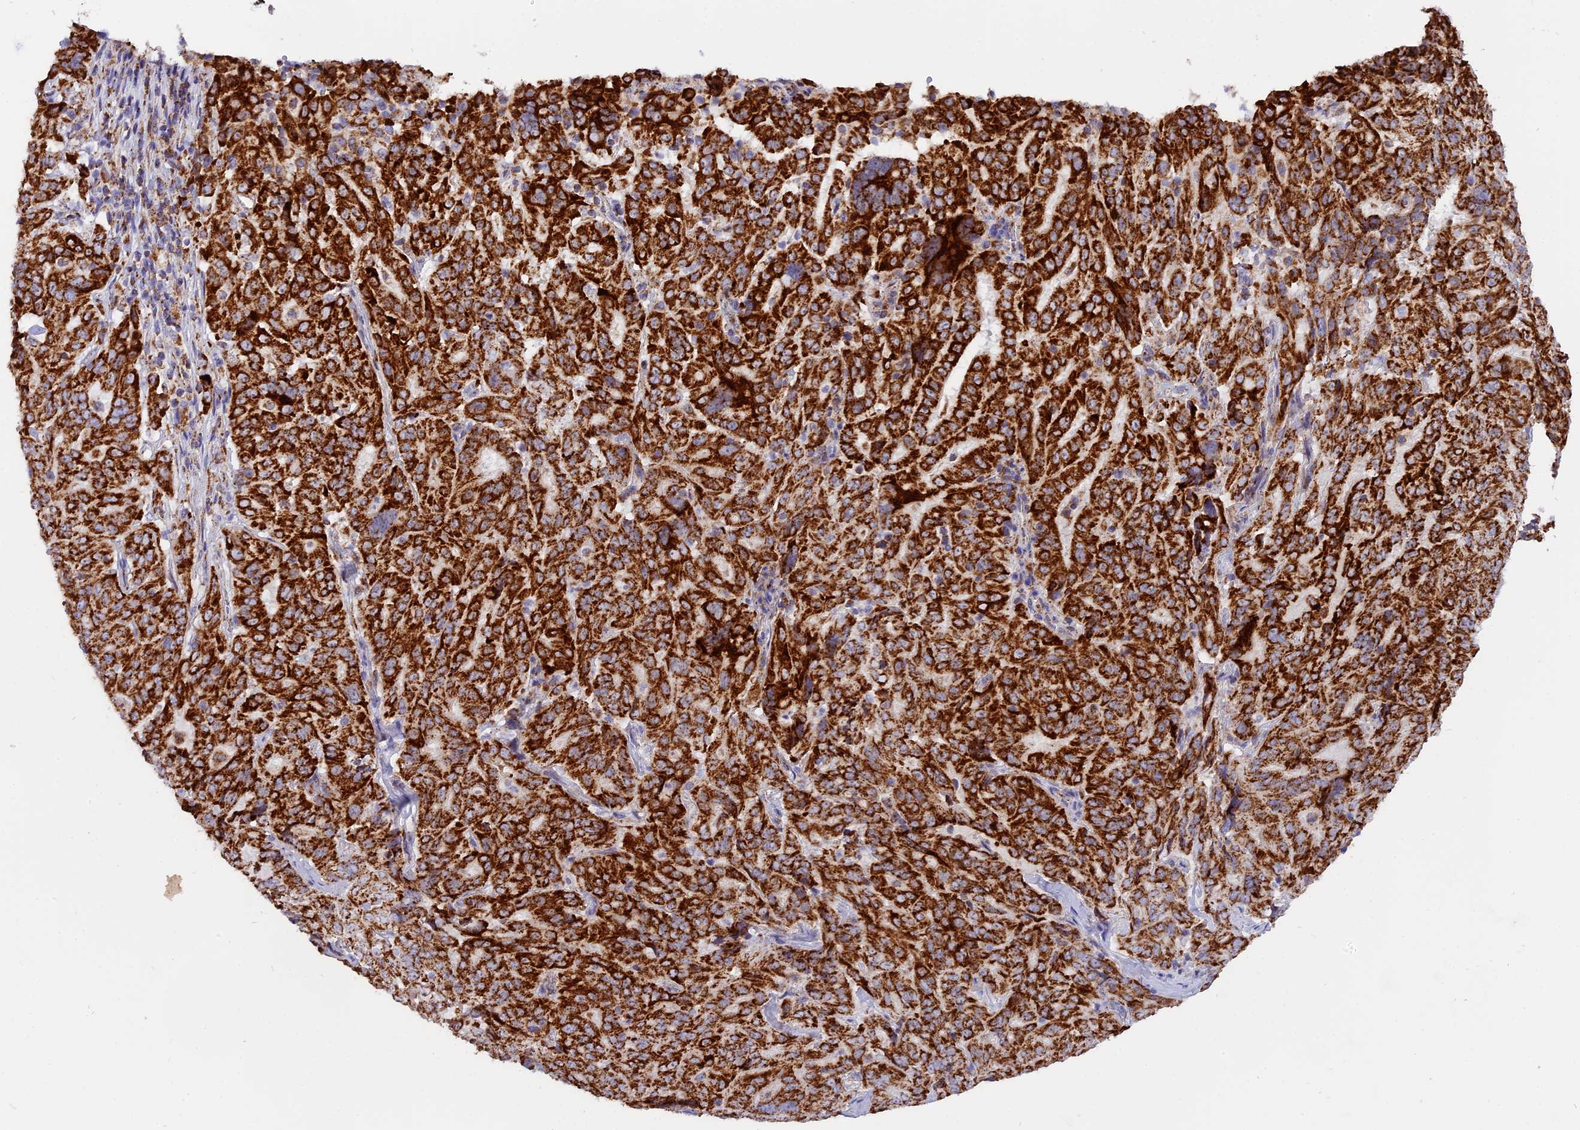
{"staining": {"intensity": "strong", "quantity": ">75%", "location": "cytoplasmic/membranous"}, "tissue": "pancreatic cancer", "cell_type": "Tumor cells", "image_type": "cancer", "snomed": [{"axis": "morphology", "description": "Adenocarcinoma, NOS"}, {"axis": "topography", "description": "Pancreas"}], "caption": "IHC micrograph of neoplastic tissue: pancreatic cancer stained using immunohistochemistry displays high levels of strong protein expression localized specifically in the cytoplasmic/membranous of tumor cells, appearing as a cytoplasmic/membranous brown color.", "gene": "MRPS34", "patient": {"sex": "male", "age": 63}}